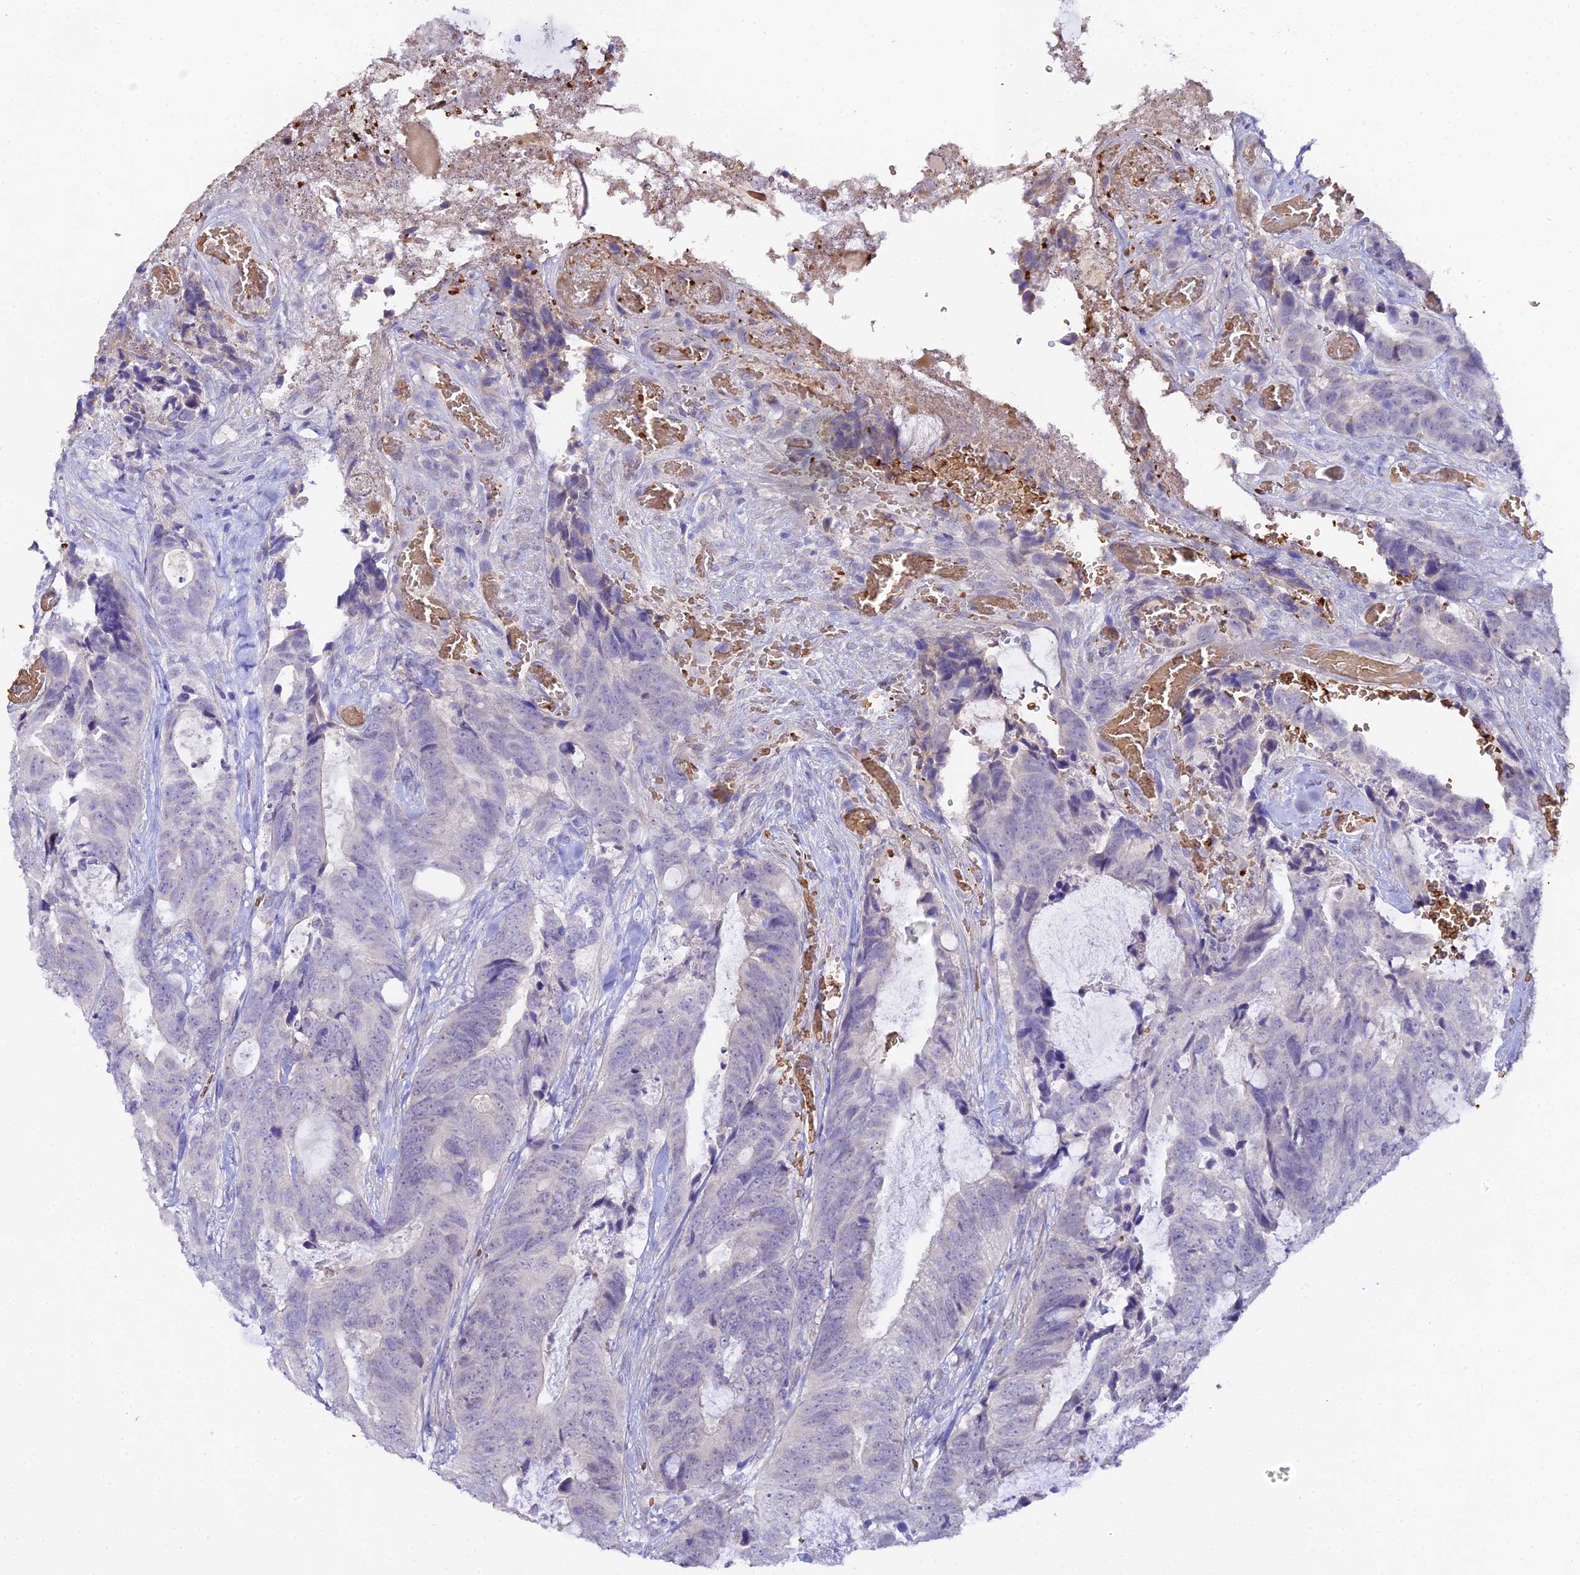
{"staining": {"intensity": "negative", "quantity": "none", "location": "none"}, "tissue": "colorectal cancer", "cell_type": "Tumor cells", "image_type": "cancer", "snomed": [{"axis": "morphology", "description": "Adenocarcinoma, NOS"}, {"axis": "topography", "description": "Colon"}], "caption": "Histopathology image shows no protein positivity in tumor cells of colorectal cancer tissue.", "gene": "CFAP45", "patient": {"sex": "female", "age": 82}}